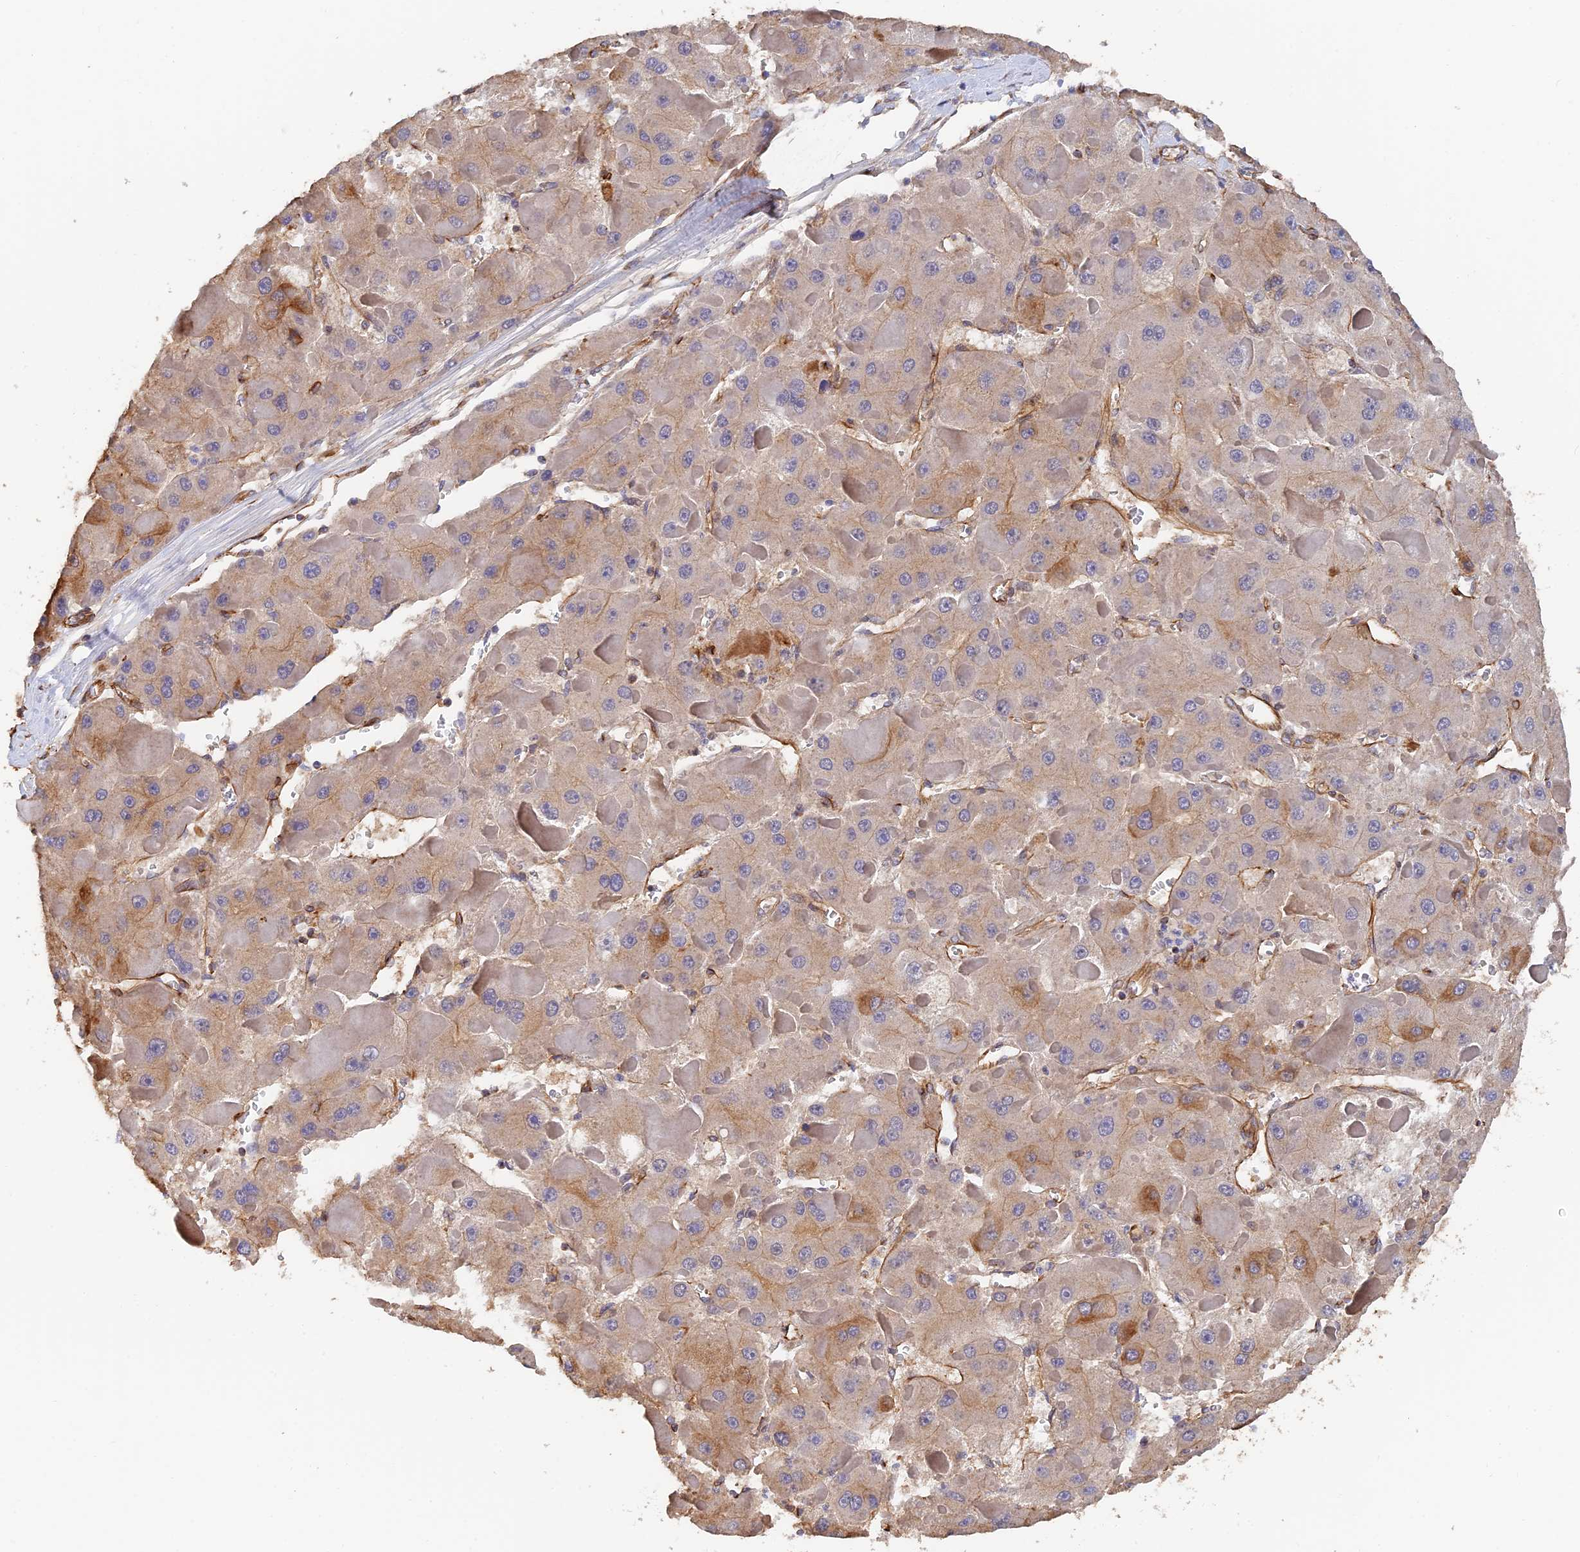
{"staining": {"intensity": "strong", "quantity": "<25%", "location": "cytoplasmic/membranous"}, "tissue": "liver cancer", "cell_type": "Tumor cells", "image_type": "cancer", "snomed": [{"axis": "morphology", "description": "Carcinoma, Hepatocellular, NOS"}, {"axis": "topography", "description": "Liver"}], "caption": "Immunohistochemical staining of liver cancer displays medium levels of strong cytoplasmic/membranous positivity in approximately <25% of tumor cells.", "gene": "WBP11", "patient": {"sex": "female", "age": 73}}